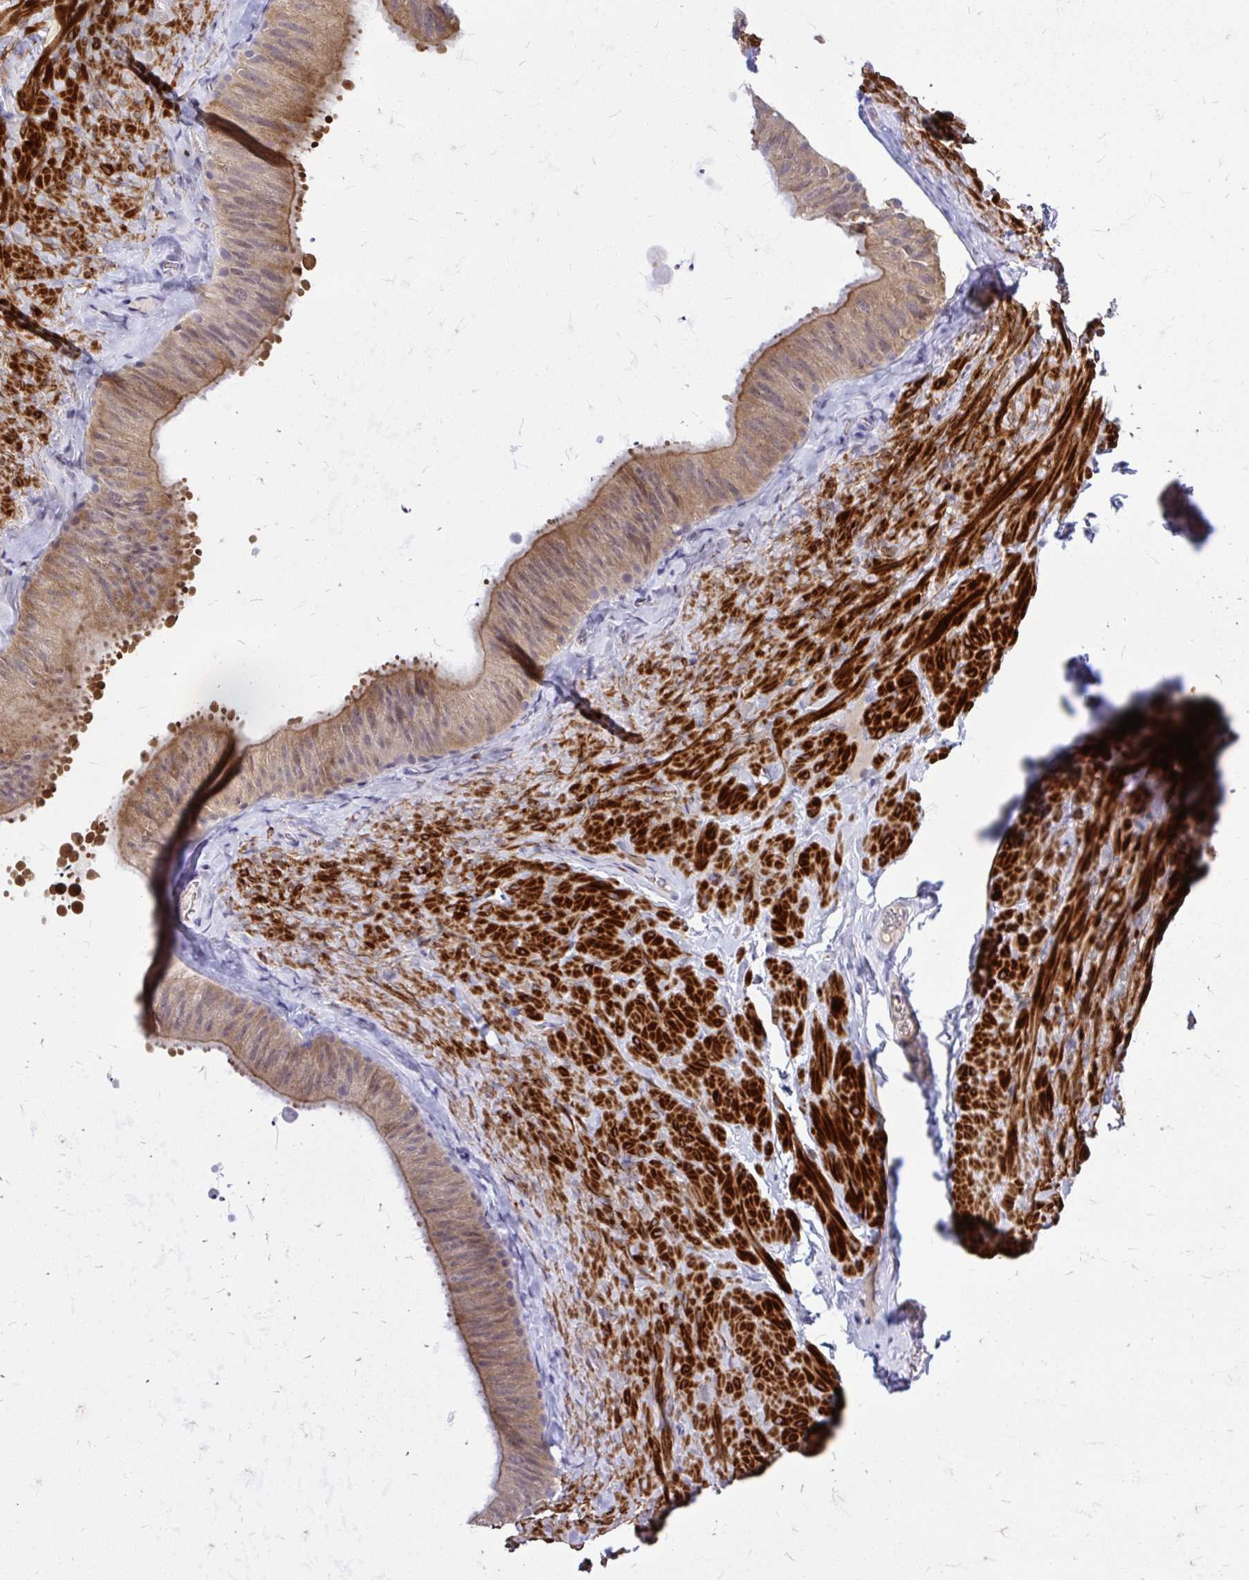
{"staining": {"intensity": "moderate", "quantity": "25%-75%", "location": "cytoplasmic/membranous"}, "tissue": "epididymis", "cell_type": "Glandular cells", "image_type": "normal", "snomed": [{"axis": "morphology", "description": "Normal tissue, NOS"}, {"axis": "topography", "description": "Epididymis, spermatic cord, NOS"}, {"axis": "topography", "description": "Epididymis"}], "caption": "Immunohistochemical staining of benign epididymis demonstrates medium levels of moderate cytoplasmic/membranous staining in approximately 25%-75% of glandular cells.", "gene": "ZBTB25", "patient": {"sex": "male", "age": 31}}